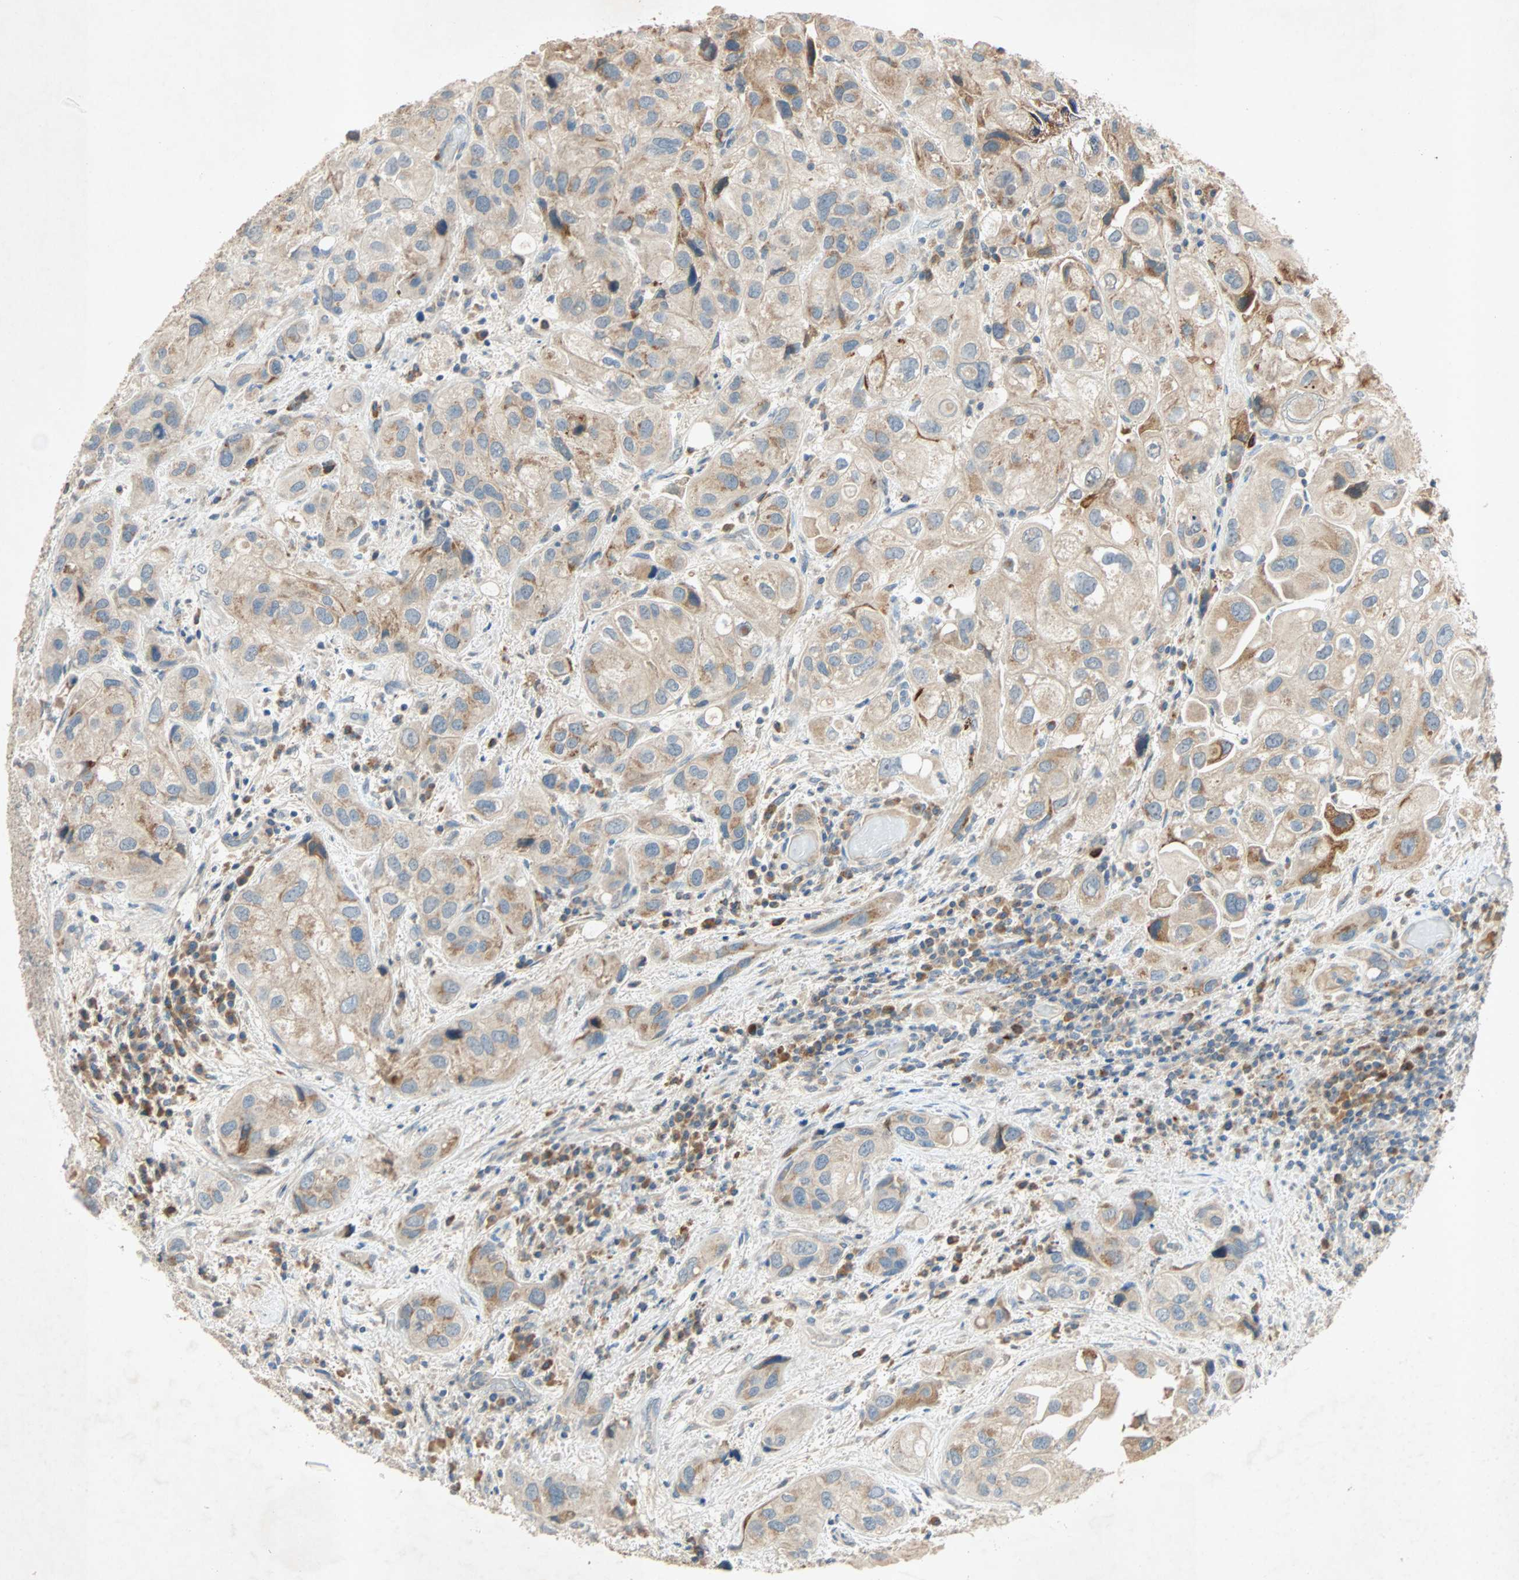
{"staining": {"intensity": "moderate", "quantity": ">75%", "location": "cytoplasmic/membranous"}, "tissue": "urothelial cancer", "cell_type": "Tumor cells", "image_type": "cancer", "snomed": [{"axis": "morphology", "description": "Urothelial carcinoma, High grade"}, {"axis": "topography", "description": "Urinary bladder"}], "caption": "A photomicrograph showing moderate cytoplasmic/membranous staining in approximately >75% of tumor cells in urothelial cancer, as visualized by brown immunohistochemical staining.", "gene": "XYLT1", "patient": {"sex": "female", "age": 64}}